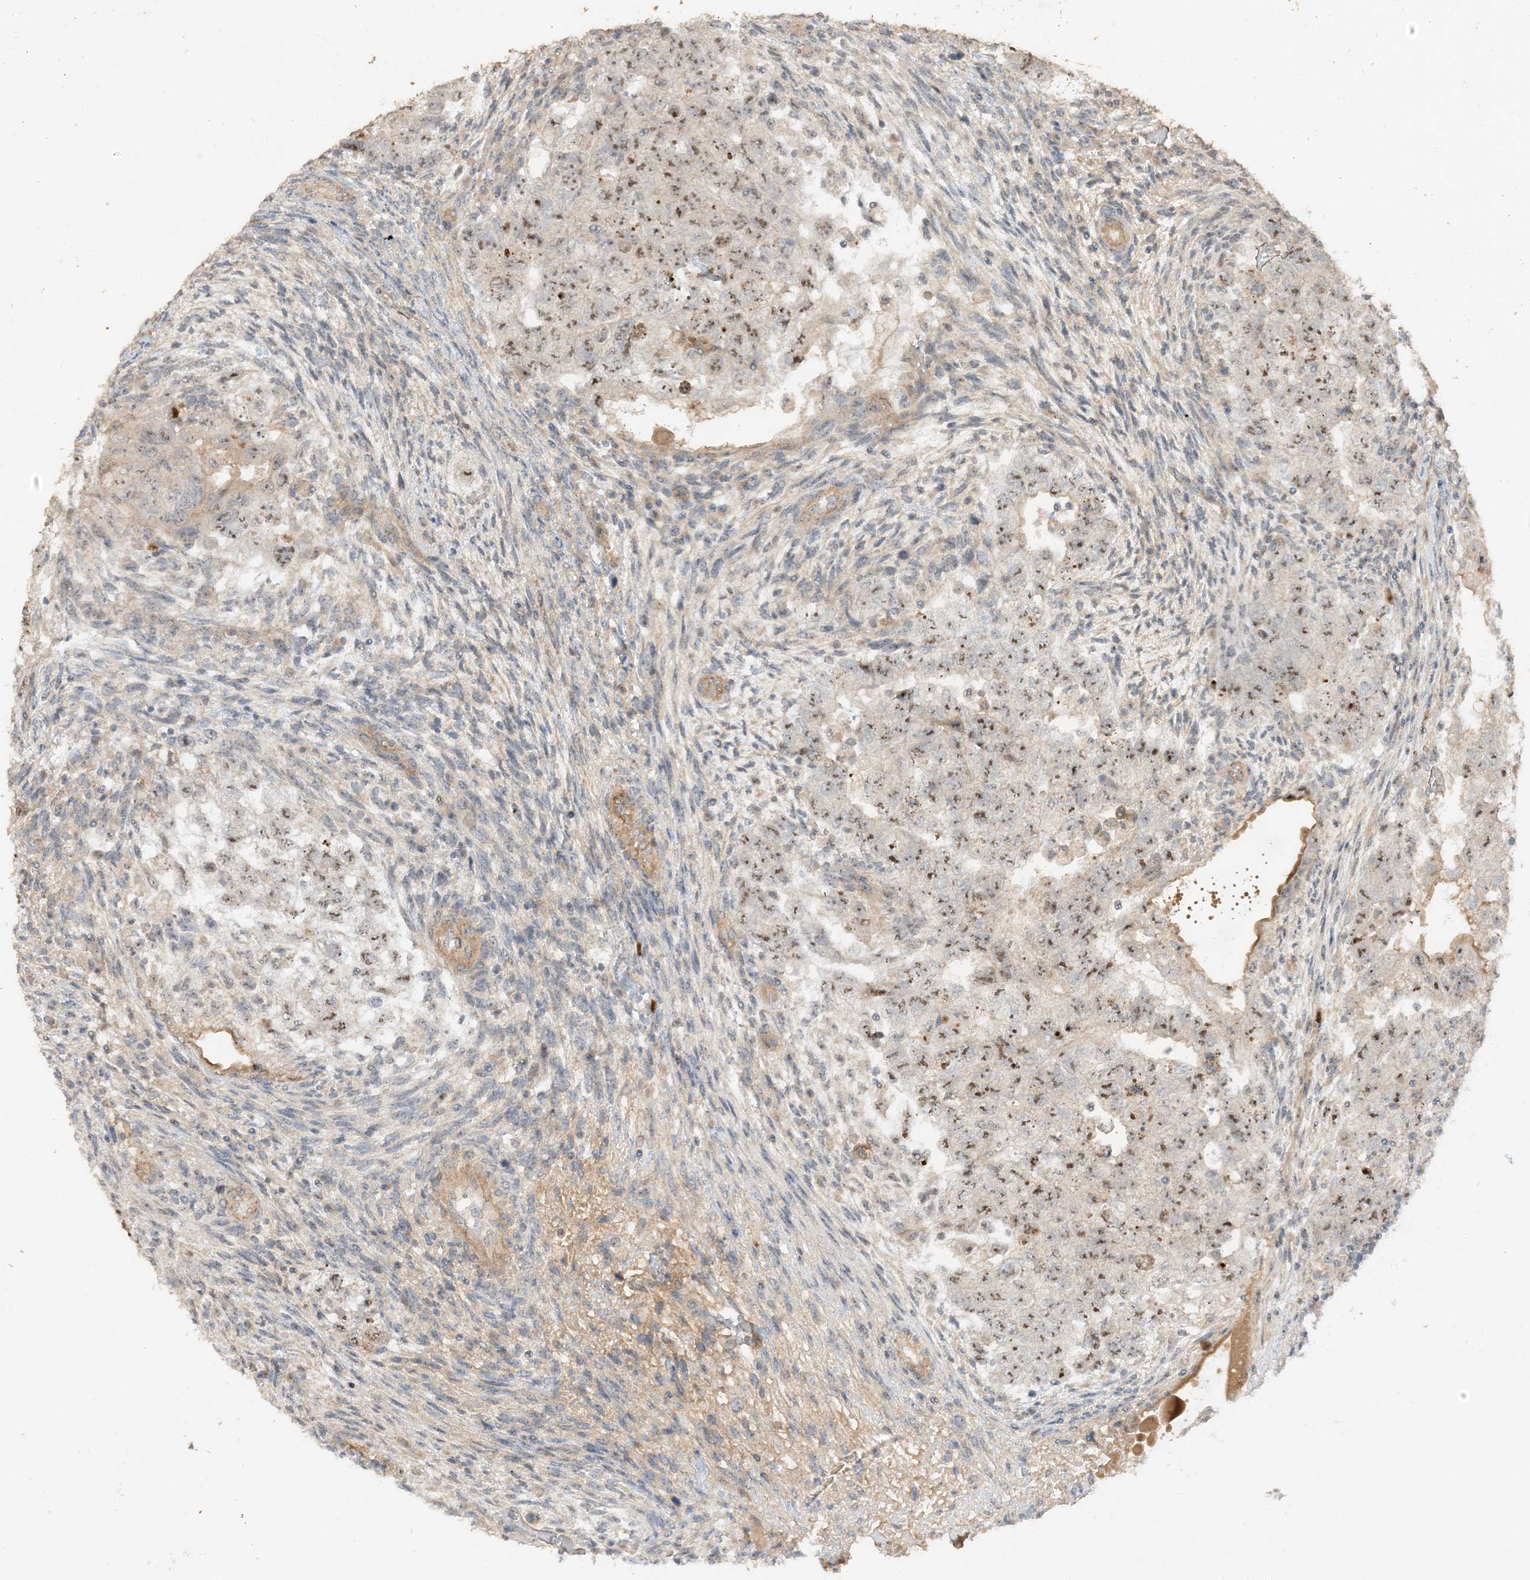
{"staining": {"intensity": "moderate", "quantity": ">75%", "location": "nuclear"}, "tissue": "testis cancer", "cell_type": "Tumor cells", "image_type": "cancer", "snomed": [{"axis": "morphology", "description": "Carcinoma, Embryonal, NOS"}, {"axis": "topography", "description": "Testis"}], "caption": "About >75% of tumor cells in human testis embryonal carcinoma exhibit moderate nuclear protein positivity as visualized by brown immunohistochemical staining.", "gene": "DDX18", "patient": {"sex": "male", "age": 36}}